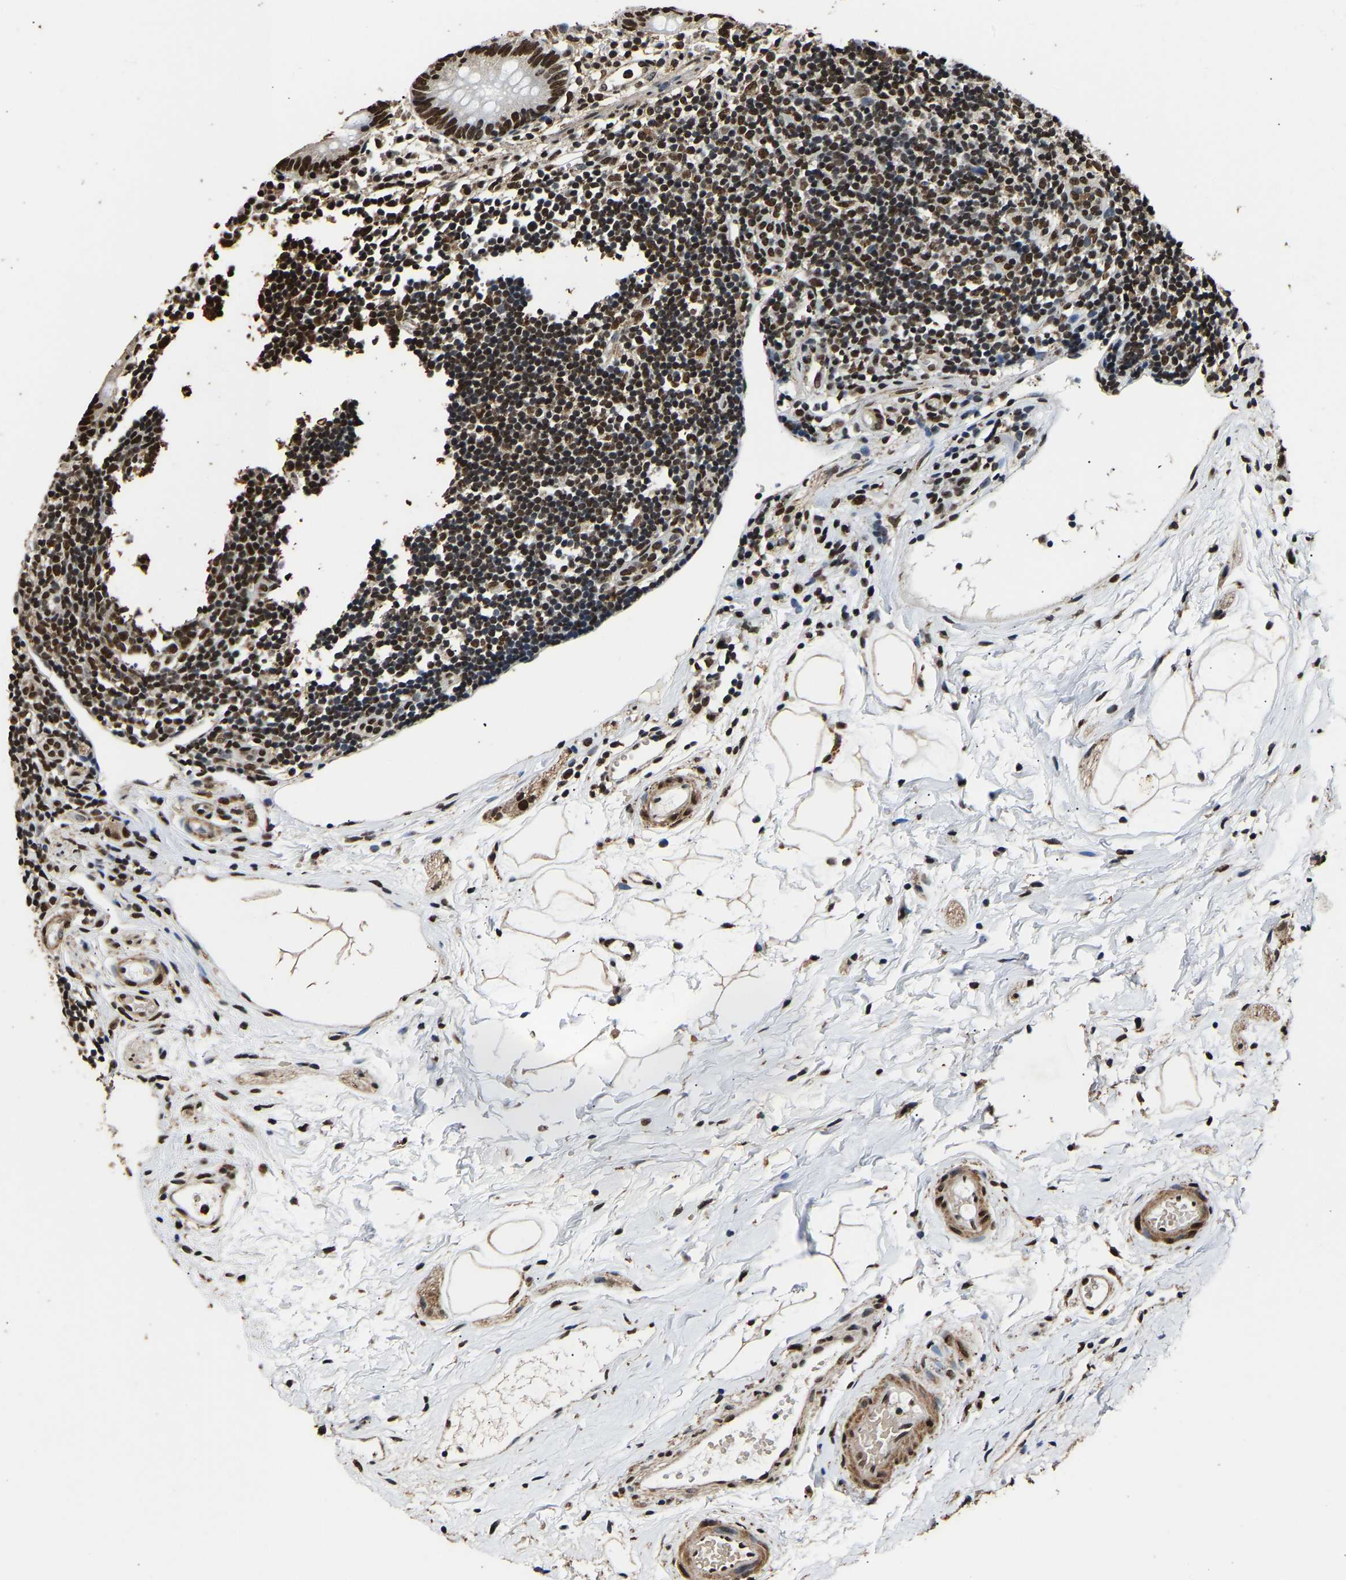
{"staining": {"intensity": "strong", "quantity": ">75%", "location": "nuclear"}, "tissue": "appendix", "cell_type": "Glandular cells", "image_type": "normal", "snomed": [{"axis": "morphology", "description": "Normal tissue, NOS"}, {"axis": "topography", "description": "Appendix"}], "caption": "This image shows immunohistochemistry (IHC) staining of normal human appendix, with high strong nuclear positivity in approximately >75% of glandular cells.", "gene": "SAFB", "patient": {"sex": "female", "age": 20}}